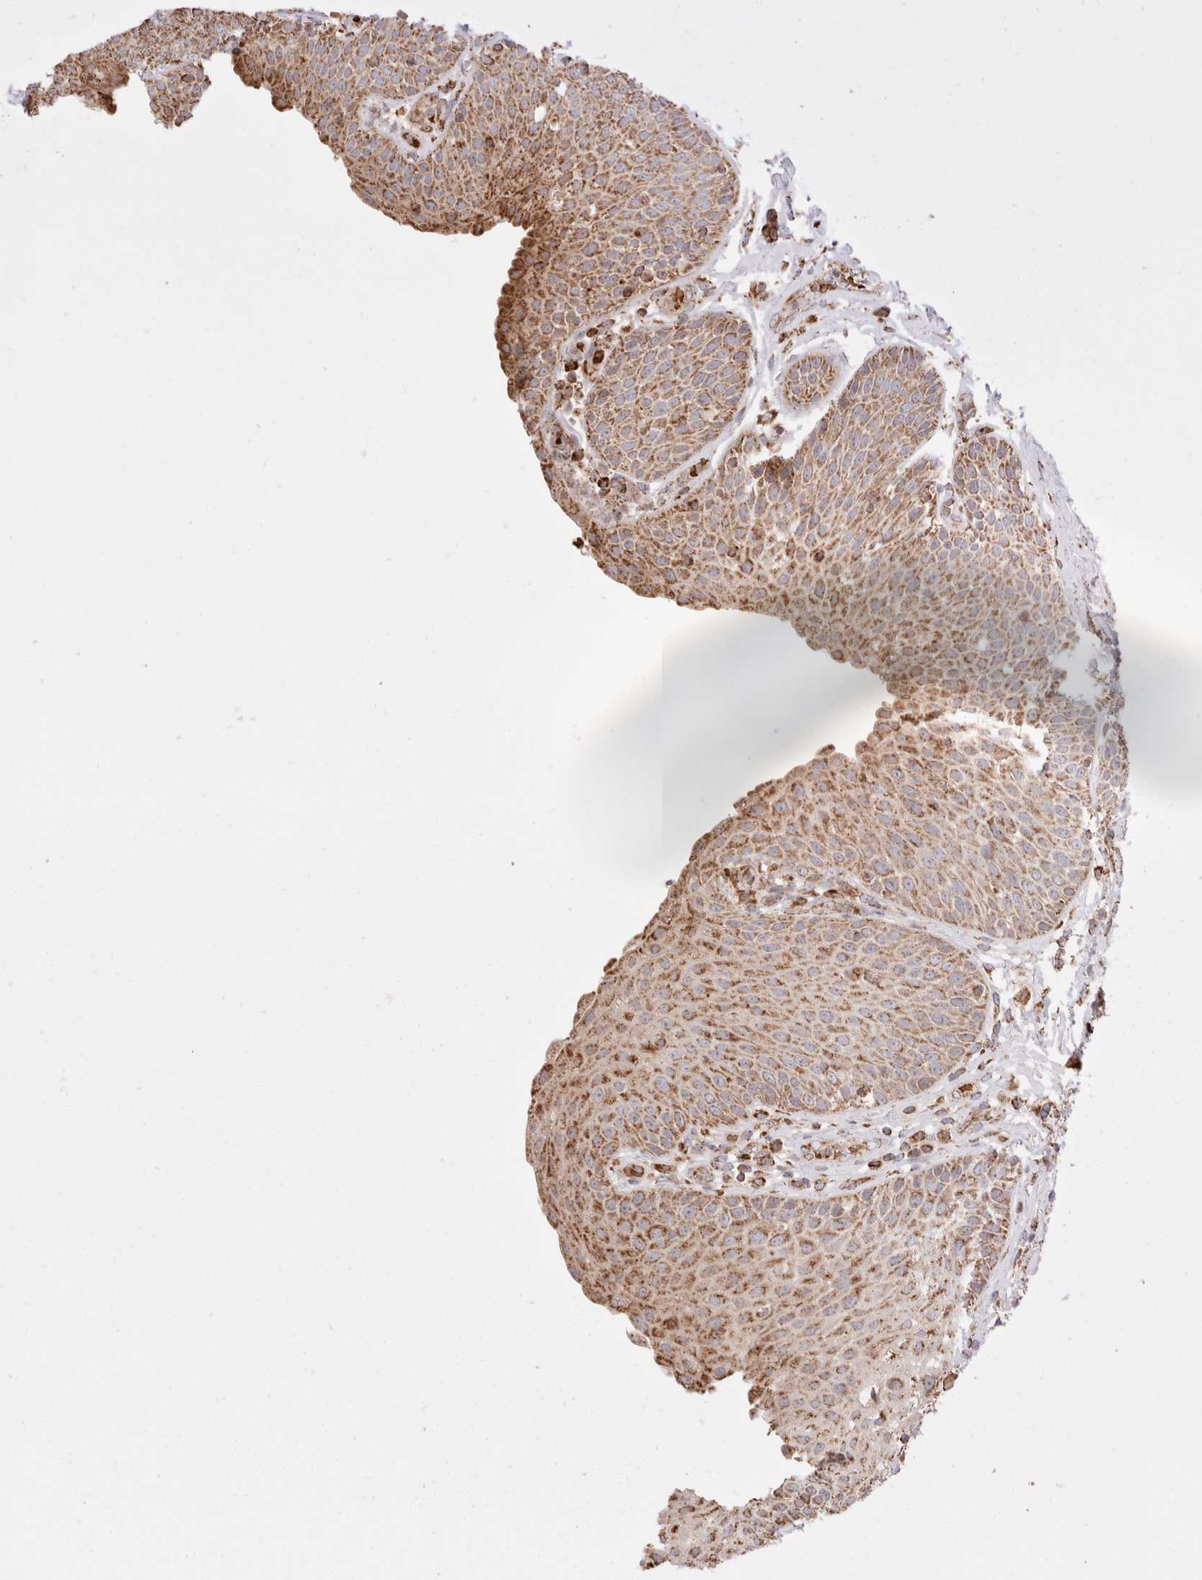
{"staining": {"intensity": "moderate", "quantity": ">75%", "location": "cytoplasmic/membranous"}, "tissue": "urinary bladder", "cell_type": "Urothelial cells", "image_type": "normal", "snomed": [{"axis": "morphology", "description": "Normal tissue, NOS"}, {"axis": "topography", "description": "Urinary bladder"}], "caption": "Urothelial cells show moderate cytoplasmic/membranous staining in approximately >75% of cells in unremarkable urinary bladder.", "gene": "TMPPE", "patient": {"sex": "female", "age": 62}}